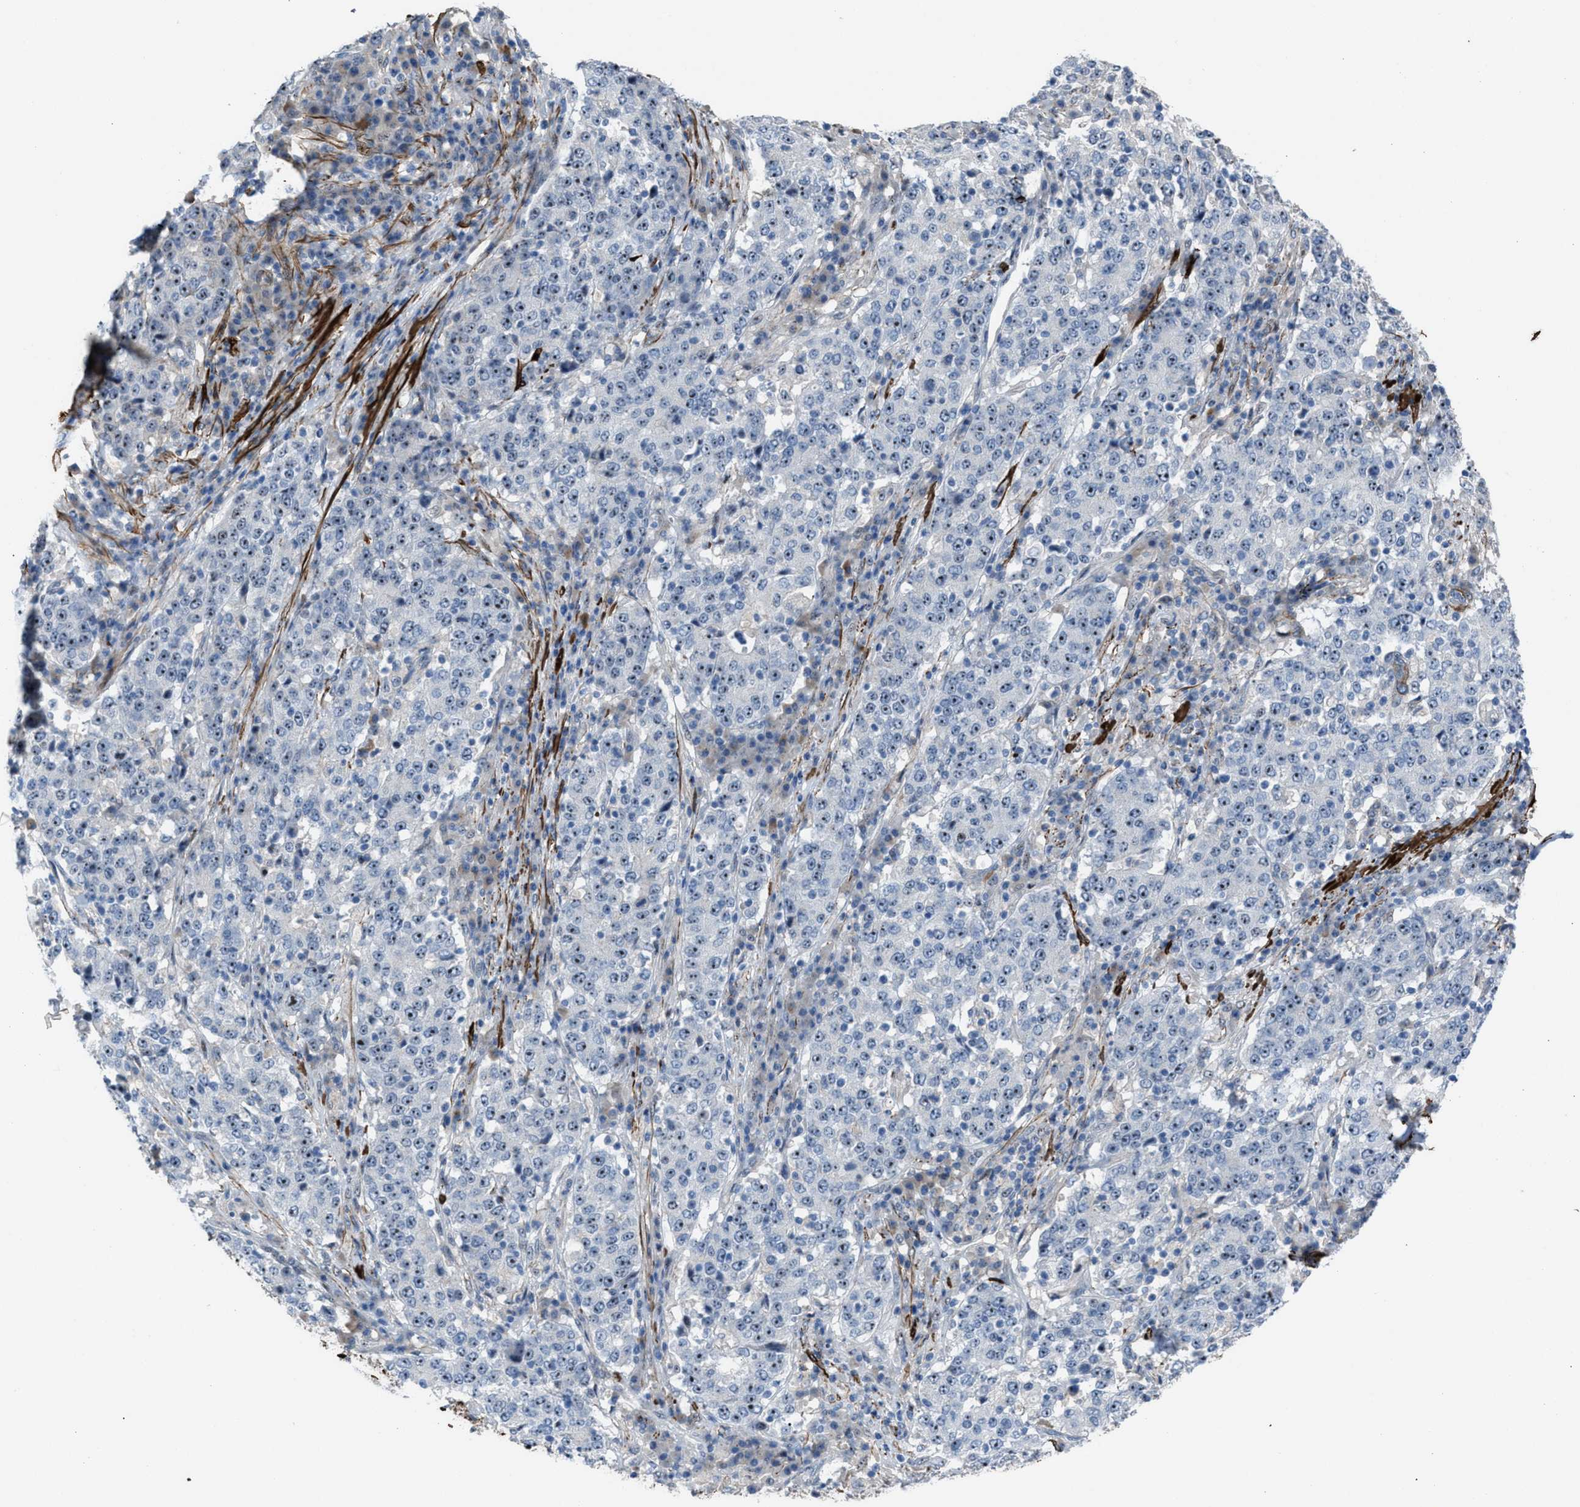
{"staining": {"intensity": "moderate", "quantity": "25%-75%", "location": "nuclear"}, "tissue": "stomach cancer", "cell_type": "Tumor cells", "image_type": "cancer", "snomed": [{"axis": "morphology", "description": "Adenocarcinoma, NOS"}, {"axis": "topography", "description": "Stomach"}], "caption": "An immunohistochemistry image of neoplastic tissue is shown. Protein staining in brown labels moderate nuclear positivity in stomach cancer (adenocarcinoma) within tumor cells. (DAB (3,3'-diaminobenzidine) IHC with brightfield microscopy, high magnification).", "gene": "NQO2", "patient": {"sex": "male", "age": 59}}